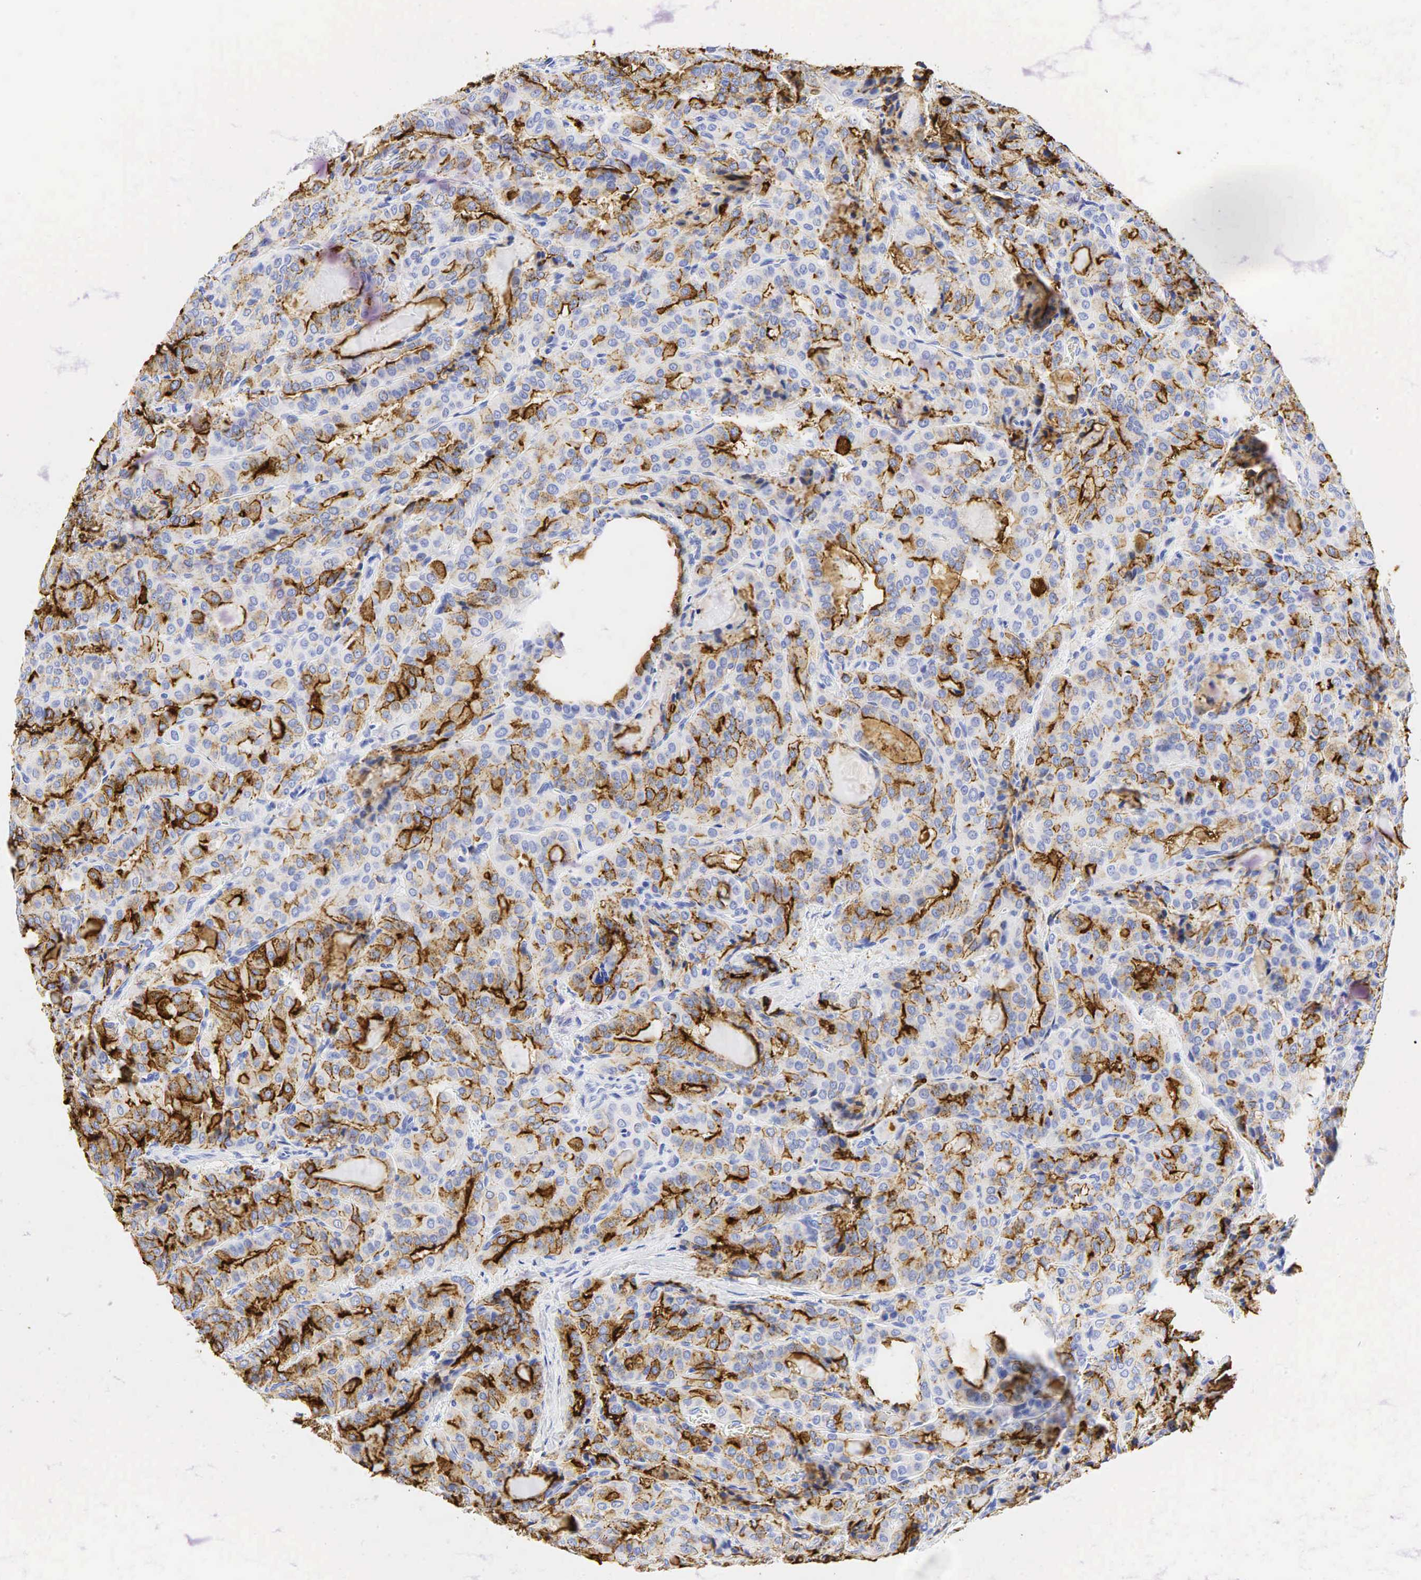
{"staining": {"intensity": "strong", "quantity": "25%-75%", "location": "cytoplasmic/membranous"}, "tissue": "thyroid cancer", "cell_type": "Tumor cells", "image_type": "cancer", "snomed": [{"axis": "morphology", "description": "Papillary adenocarcinoma, NOS"}, {"axis": "topography", "description": "Thyroid gland"}], "caption": "Immunohistochemistry (IHC) (DAB (3,3'-diaminobenzidine)) staining of papillary adenocarcinoma (thyroid) exhibits strong cytoplasmic/membranous protein positivity in approximately 25%-75% of tumor cells.", "gene": "FUT4", "patient": {"sex": "female", "age": 71}}